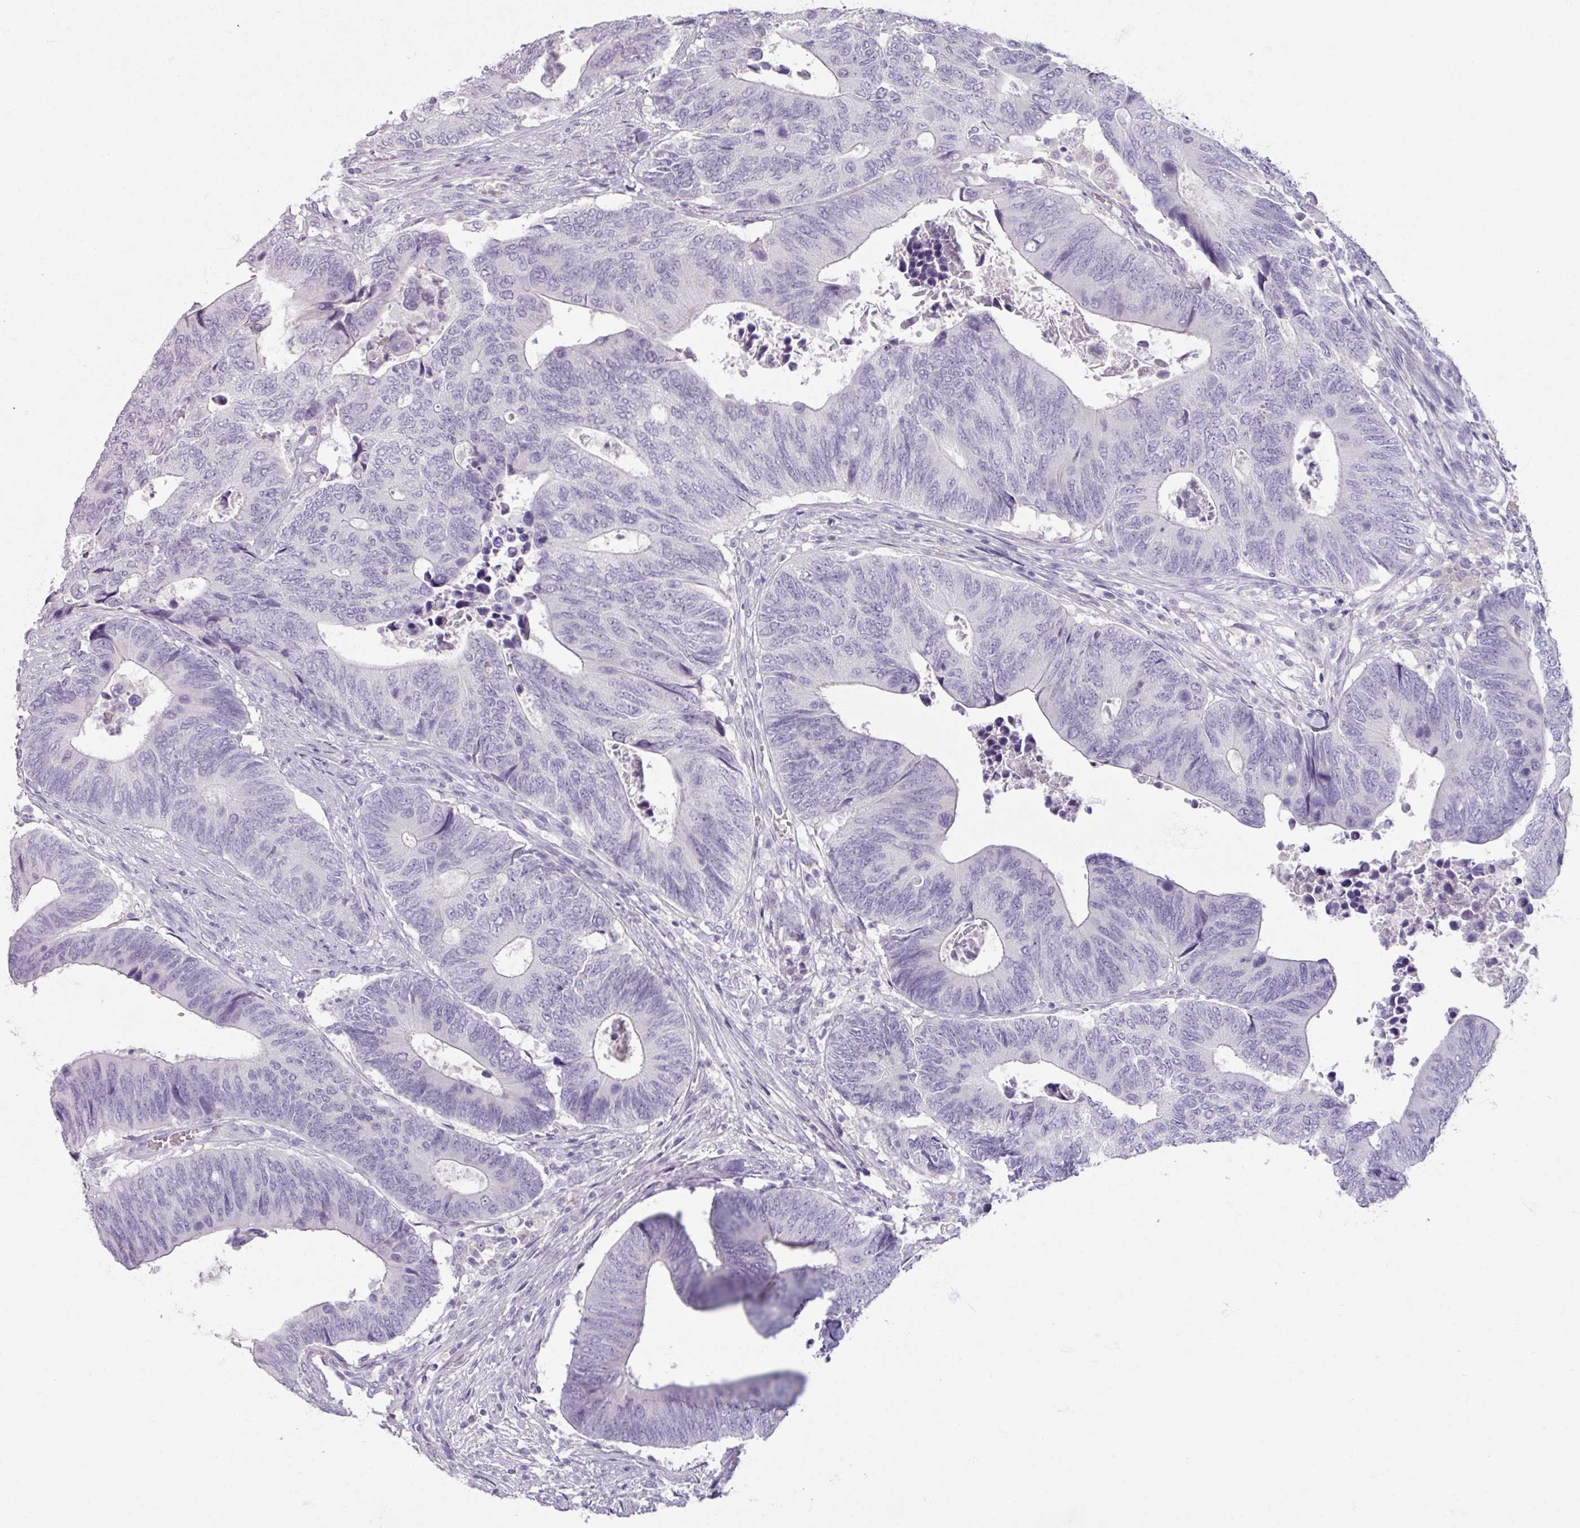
{"staining": {"intensity": "negative", "quantity": "none", "location": "none"}, "tissue": "colorectal cancer", "cell_type": "Tumor cells", "image_type": "cancer", "snomed": [{"axis": "morphology", "description": "Adenocarcinoma, NOS"}, {"axis": "topography", "description": "Colon"}], "caption": "An immunohistochemistry photomicrograph of colorectal adenocarcinoma is shown. There is no staining in tumor cells of colorectal adenocarcinoma.", "gene": "SLC27A5", "patient": {"sex": "male", "age": 87}}